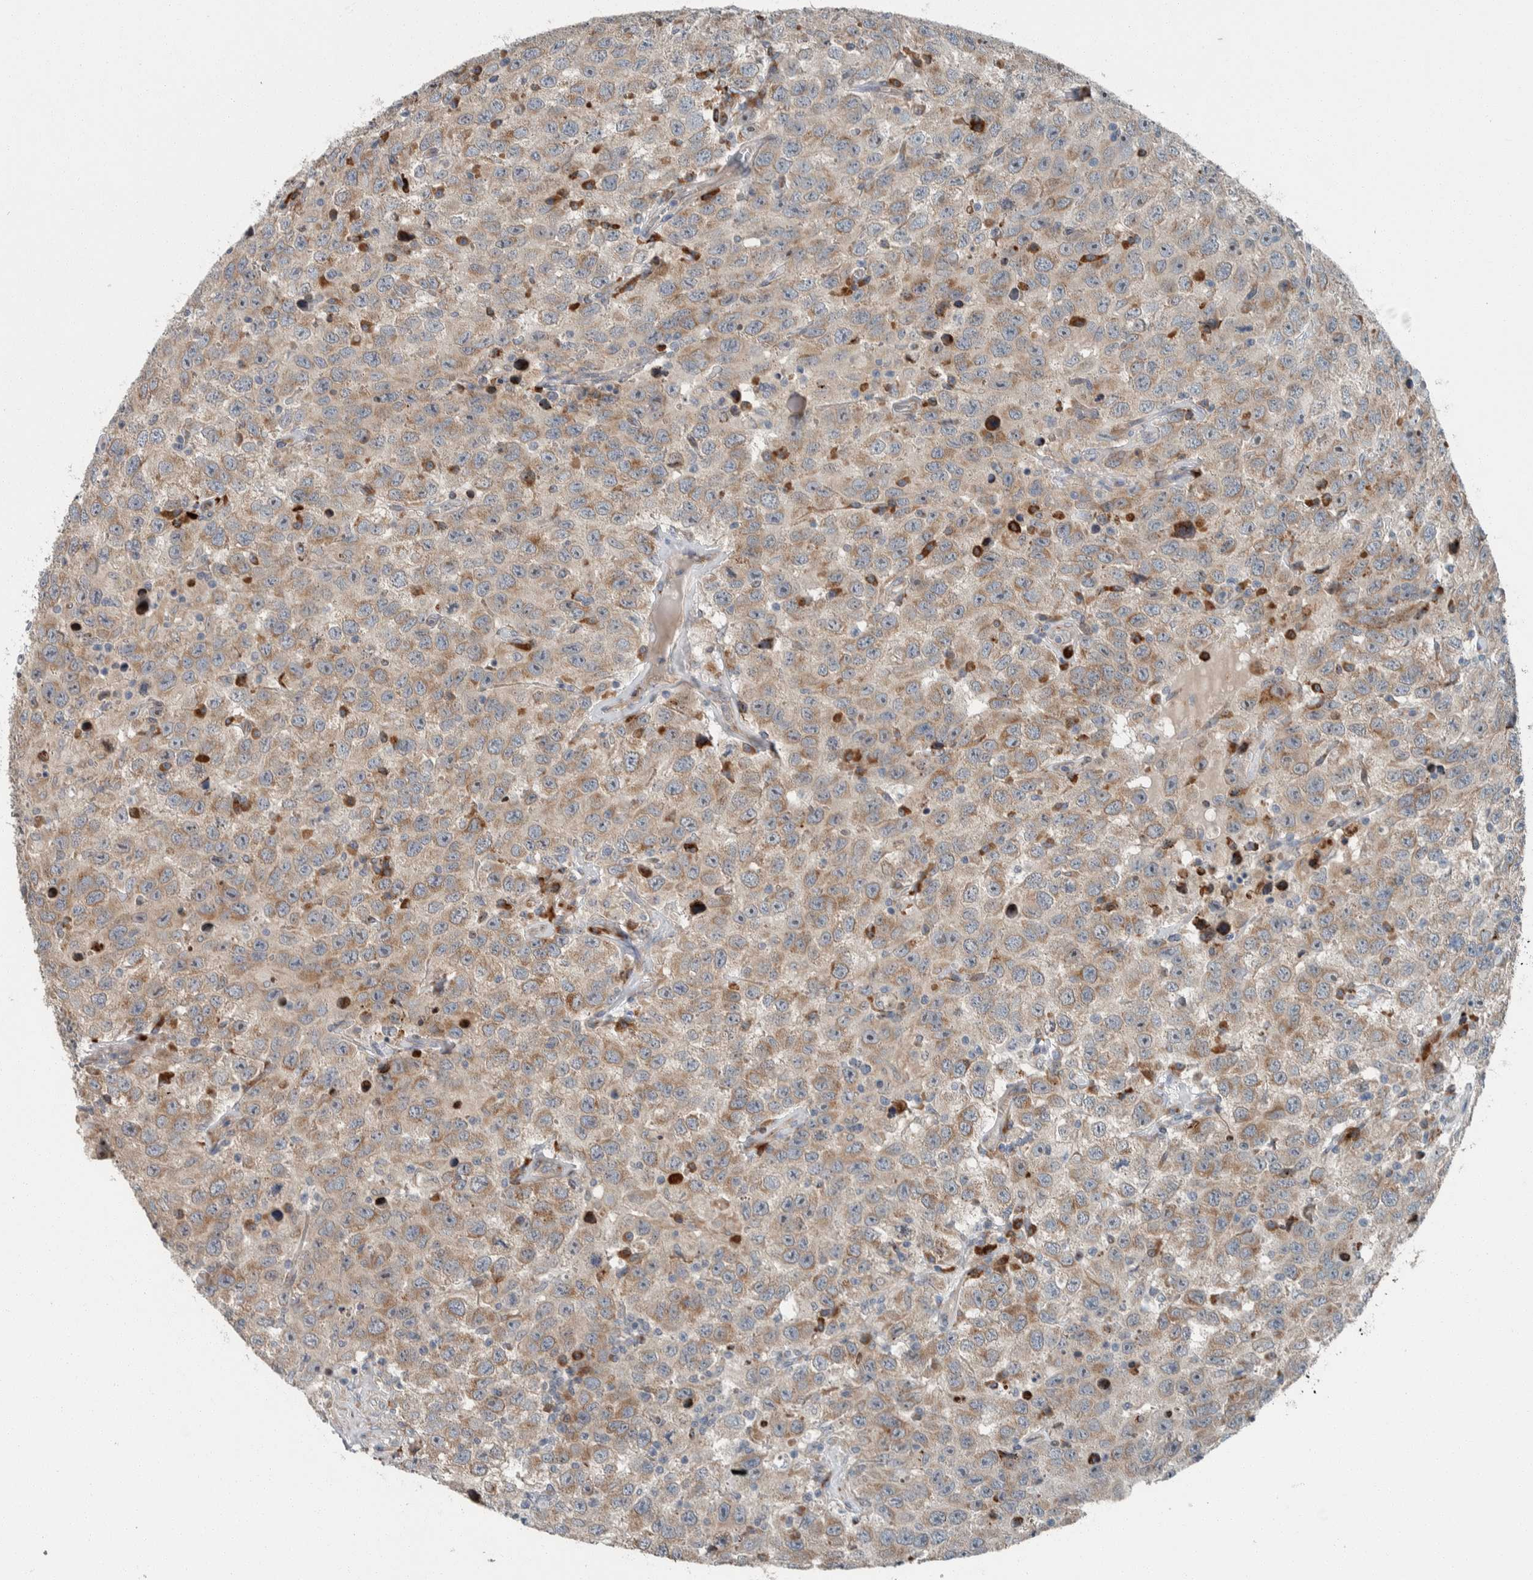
{"staining": {"intensity": "weak", "quantity": "25%-75%", "location": "cytoplasmic/membranous"}, "tissue": "testis cancer", "cell_type": "Tumor cells", "image_type": "cancer", "snomed": [{"axis": "morphology", "description": "Seminoma, NOS"}, {"axis": "topography", "description": "Testis"}], "caption": "A high-resolution photomicrograph shows immunohistochemistry (IHC) staining of testis cancer (seminoma), which exhibits weak cytoplasmic/membranous staining in approximately 25%-75% of tumor cells.", "gene": "USP25", "patient": {"sex": "male", "age": 41}}